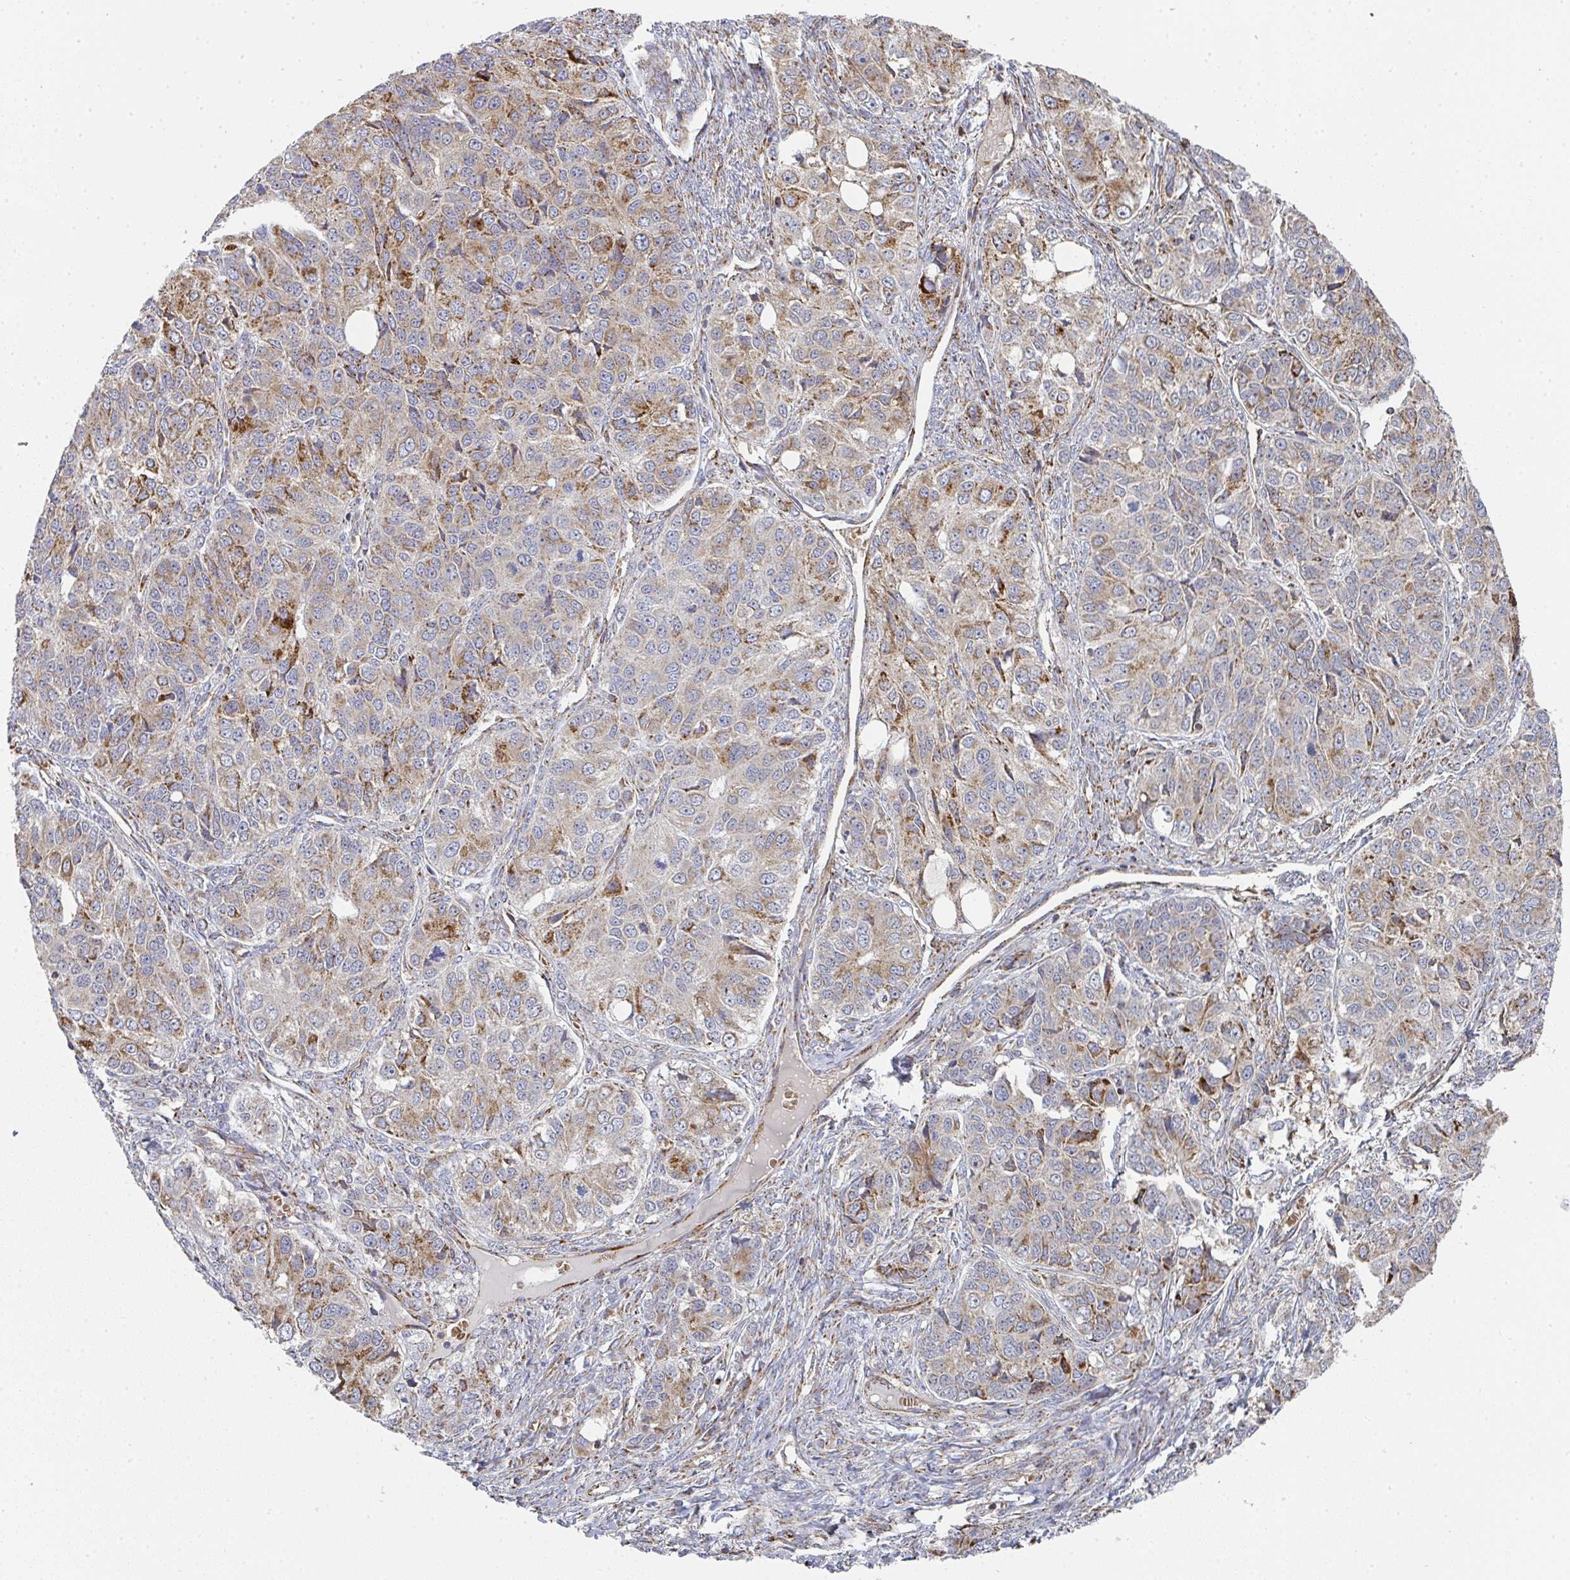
{"staining": {"intensity": "moderate", "quantity": "25%-75%", "location": "cytoplasmic/membranous"}, "tissue": "ovarian cancer", "cell_type": "Tumor cells", "image_type": "cancer", "snomed": [{"axis": "morphology", "description": "Carcinoma, endometroid"}, {"axis": "topography", "description": "Ovary"}], "caption": "There is medium levels of moderate cytoplasmic/membranous positivity in tumor cells of ovarian endometroid carcinoma, as demonstrated by immunohistochemical staining (brown color).", "gene": "ZNF526", "patient": {"sex": "female", "age": 51}}